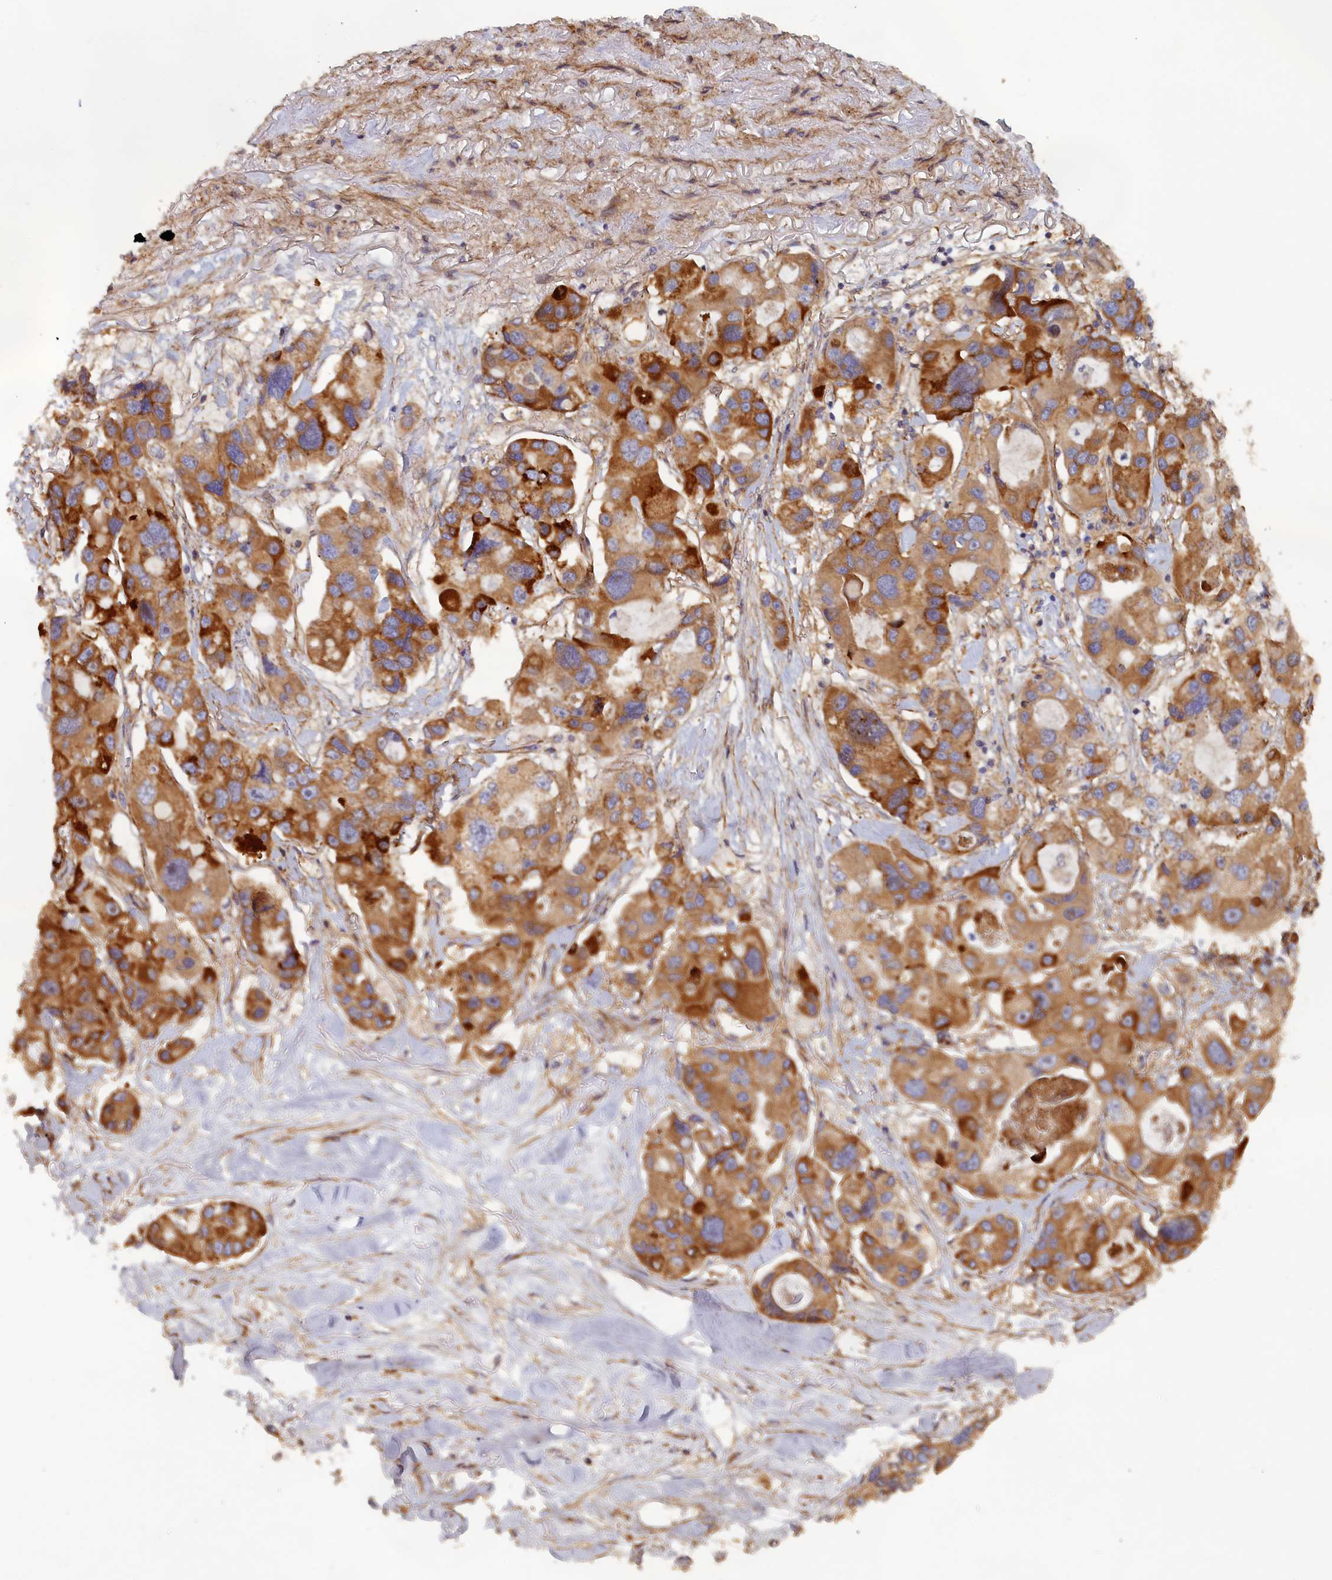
{"staining": {"intensity": "moderate", "quantity": ">75%", "location": "cytoplasmic/membranous"}, "tissue": "lung cancer", "cell_type": "Tumor cells", "image_type": "cancer", "snomed": [{"axis": "morphology", "description": "Adenocarcinoma, NOS"}, {"axis": "topography", "description": "Lung"}], "caption": "A histopathology image of human lung cancer (adenocarcinoma) stained for a protein demonstrates moderate cytoplasmic/membranous brown staining in tumor cells.", "gene": "TMEM196", "patient": {"sex": "female", "age": 54}}